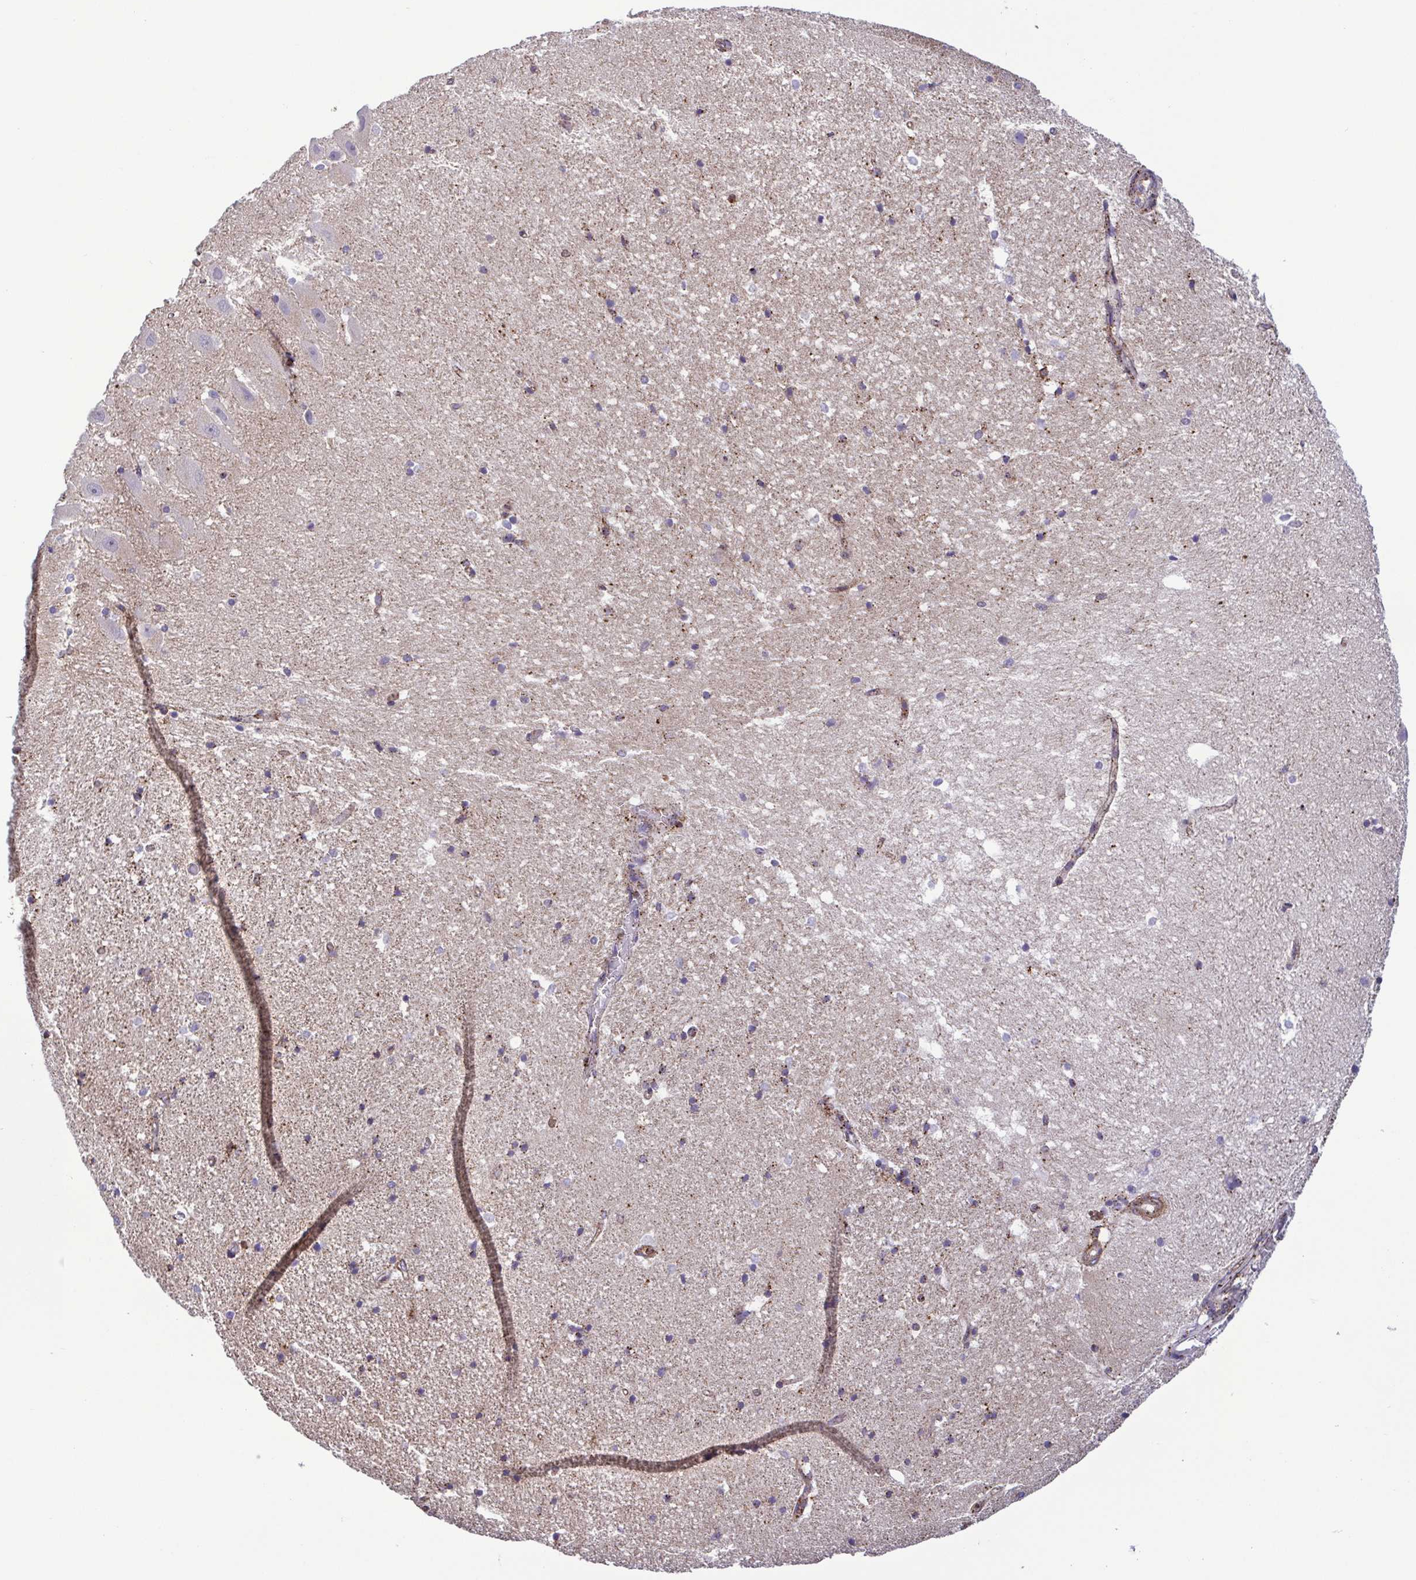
{"staining": {"intensity": "moderate", "quantity": "<25%", "location": "cytoplasmic/membranous"}, "tissue": "hippocampus", "cell_type": "Glial cells", "image_type": "normal", "snomed": [{"axis": "morphology", "description": "Normal tissue, NOS"}, {"axis": "topography", "description": "Hippocampus"}], "caption": "Approximately <25% of glial cells in unremarkable human hippocampus demonstrate moderate cytoplasmic/membranous protein positivity as visualized by brown immunohistochemical staining.", "gene": "CHMP1B", "patient": {"sex": "male", "age": 63}}